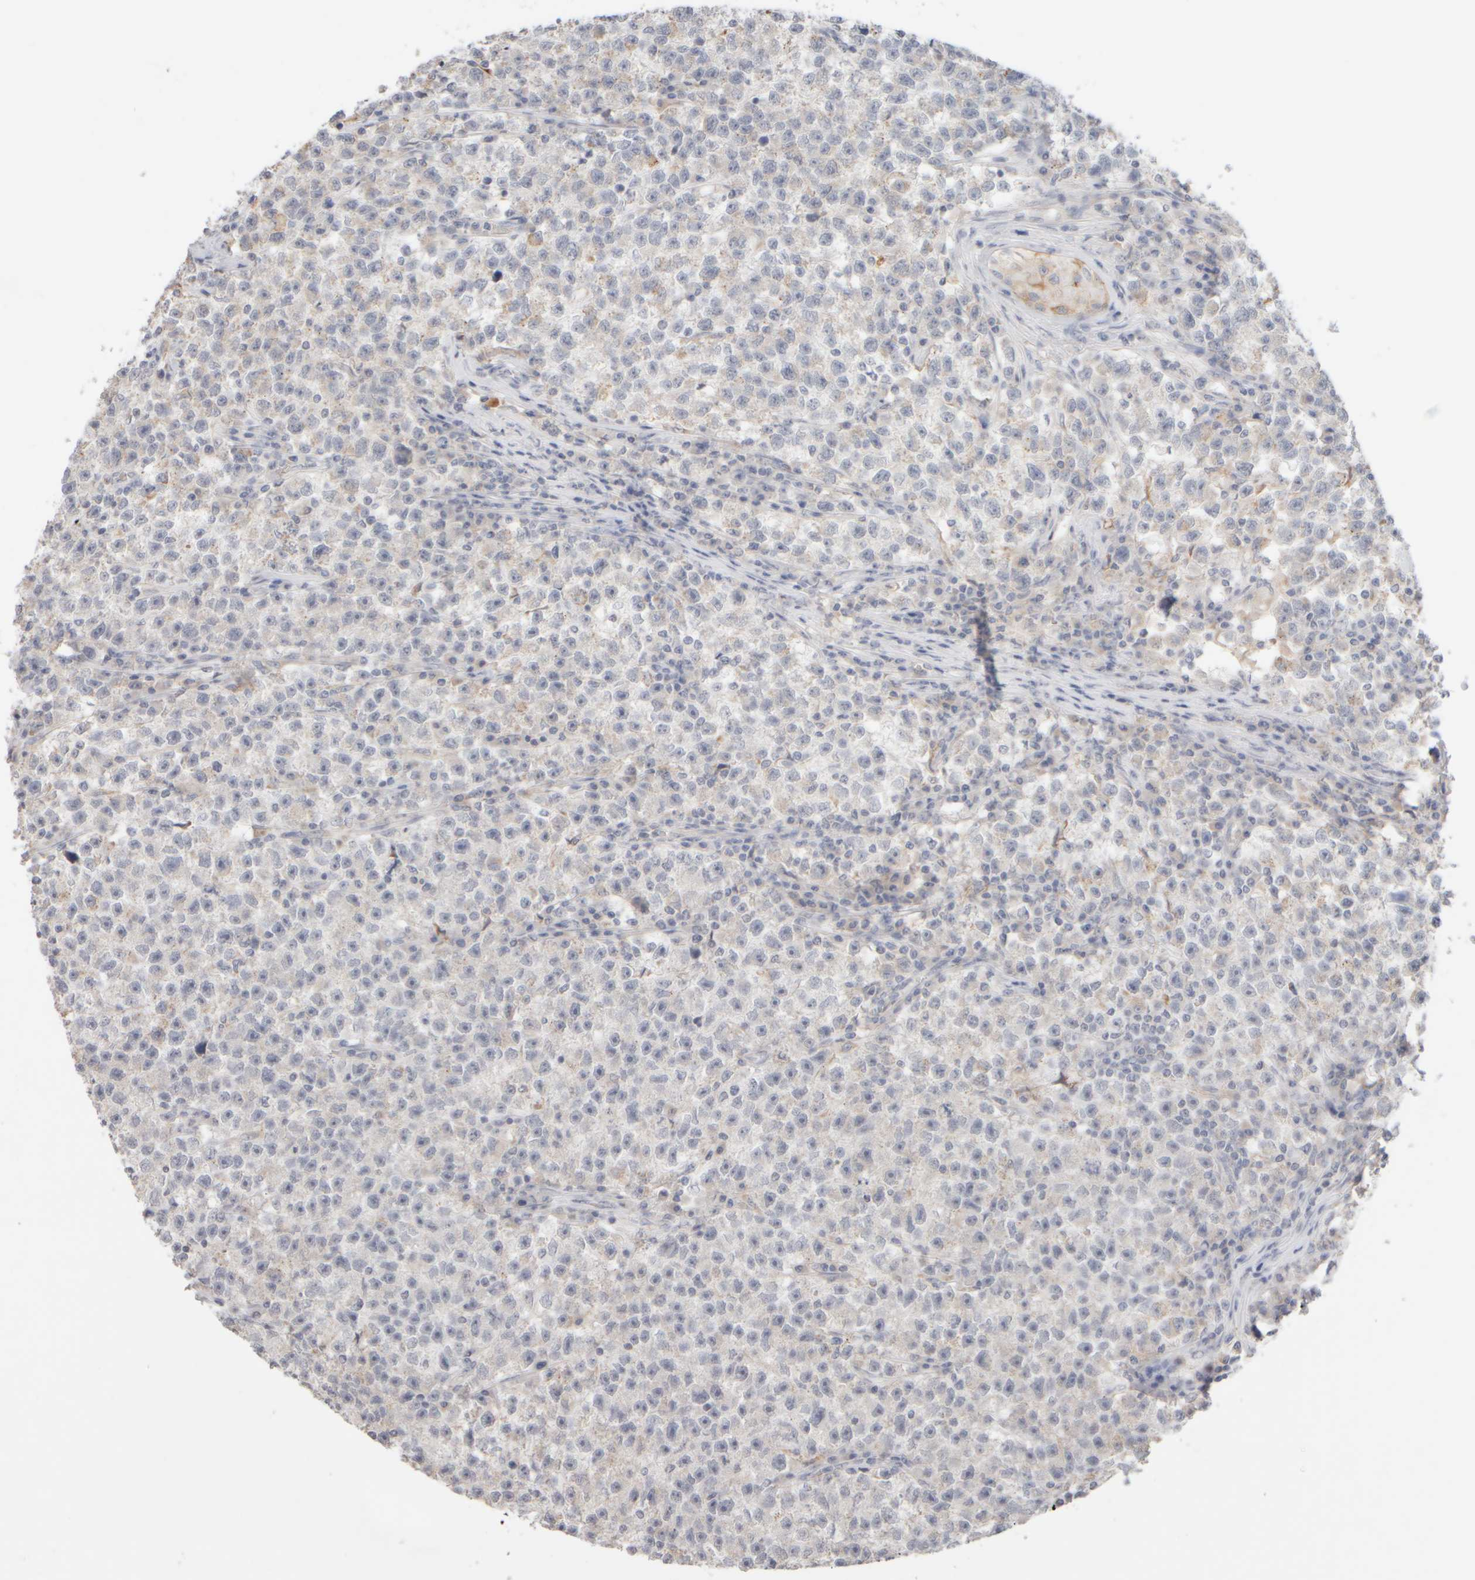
{"staining": {"intensity": "weak", "quantity": "<25%", "location": "cytoplasmic/membranous"}, "tissue": "testis cancer", "cell_type": "Tumor cells", "image_type": "cancer", "snomed": [{"axis": "morphology", "description": "Seminoma, NOS"}, {"axis": "topography", "description": "Testis"}], "caption": "A photomicrograph of human seminoma (testis) is negative for staining in tumor cells. Nuclei are stained in blue.", "gene": "ZNF112", "patient": {"sex": "male", "age": 22}}